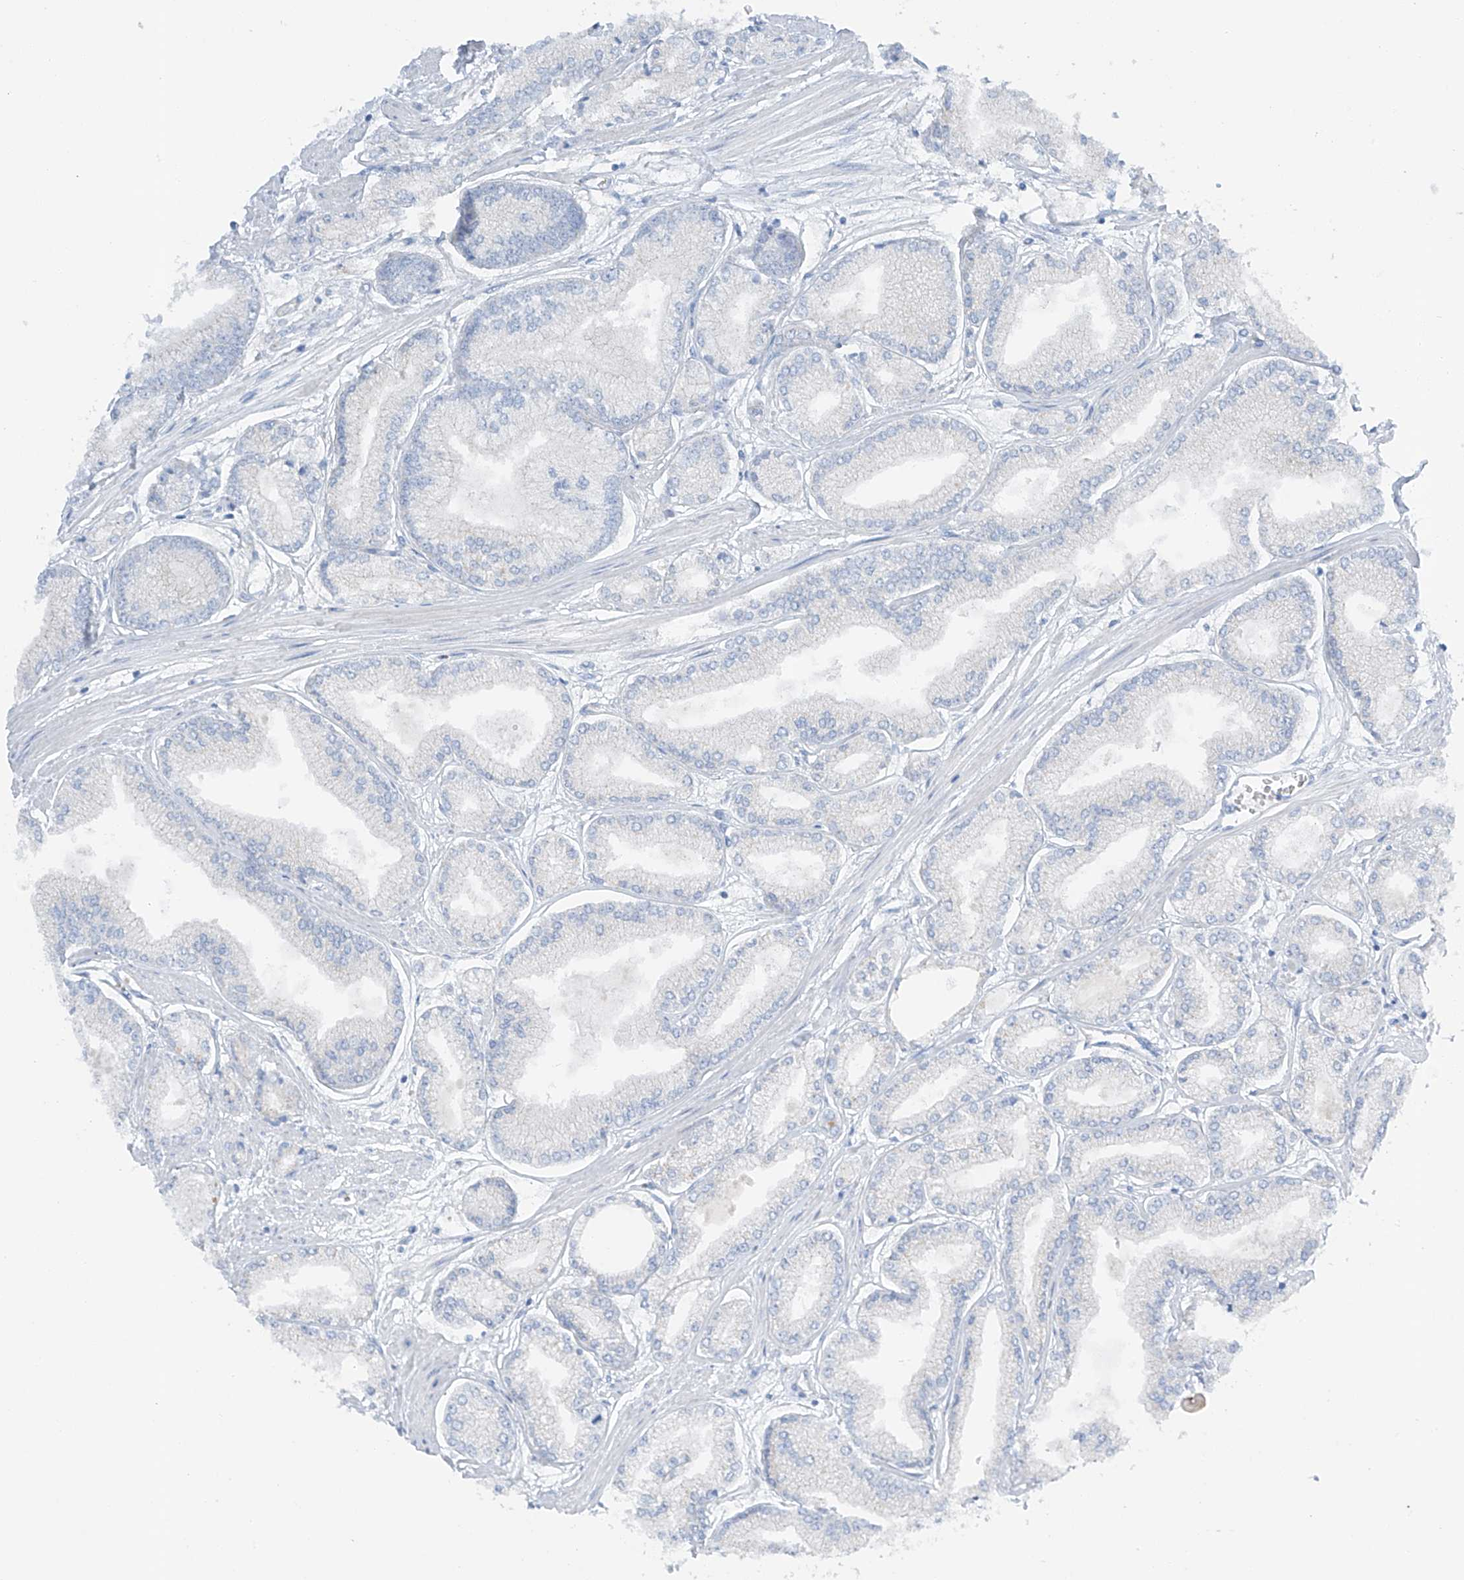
{"staining": {"intensity": "negative", "quantity": "none", "location": "none"}, "tissue": "prostate cancer", "cell_type": "Tumor cells", "image_type": "cancer", "snomed": [{"axis": "morphology", "description": "Adenocarcinoma, Low grade"}, {"axis": "topography", "description": "Prostate"}], "caption": "A high-resolution image shows IHC staining of prostate cancer, which demonstrates no significant positivity in tumor cells.", "gene": "MAGI1", "patient": {"sex": "male", "age": 52}}